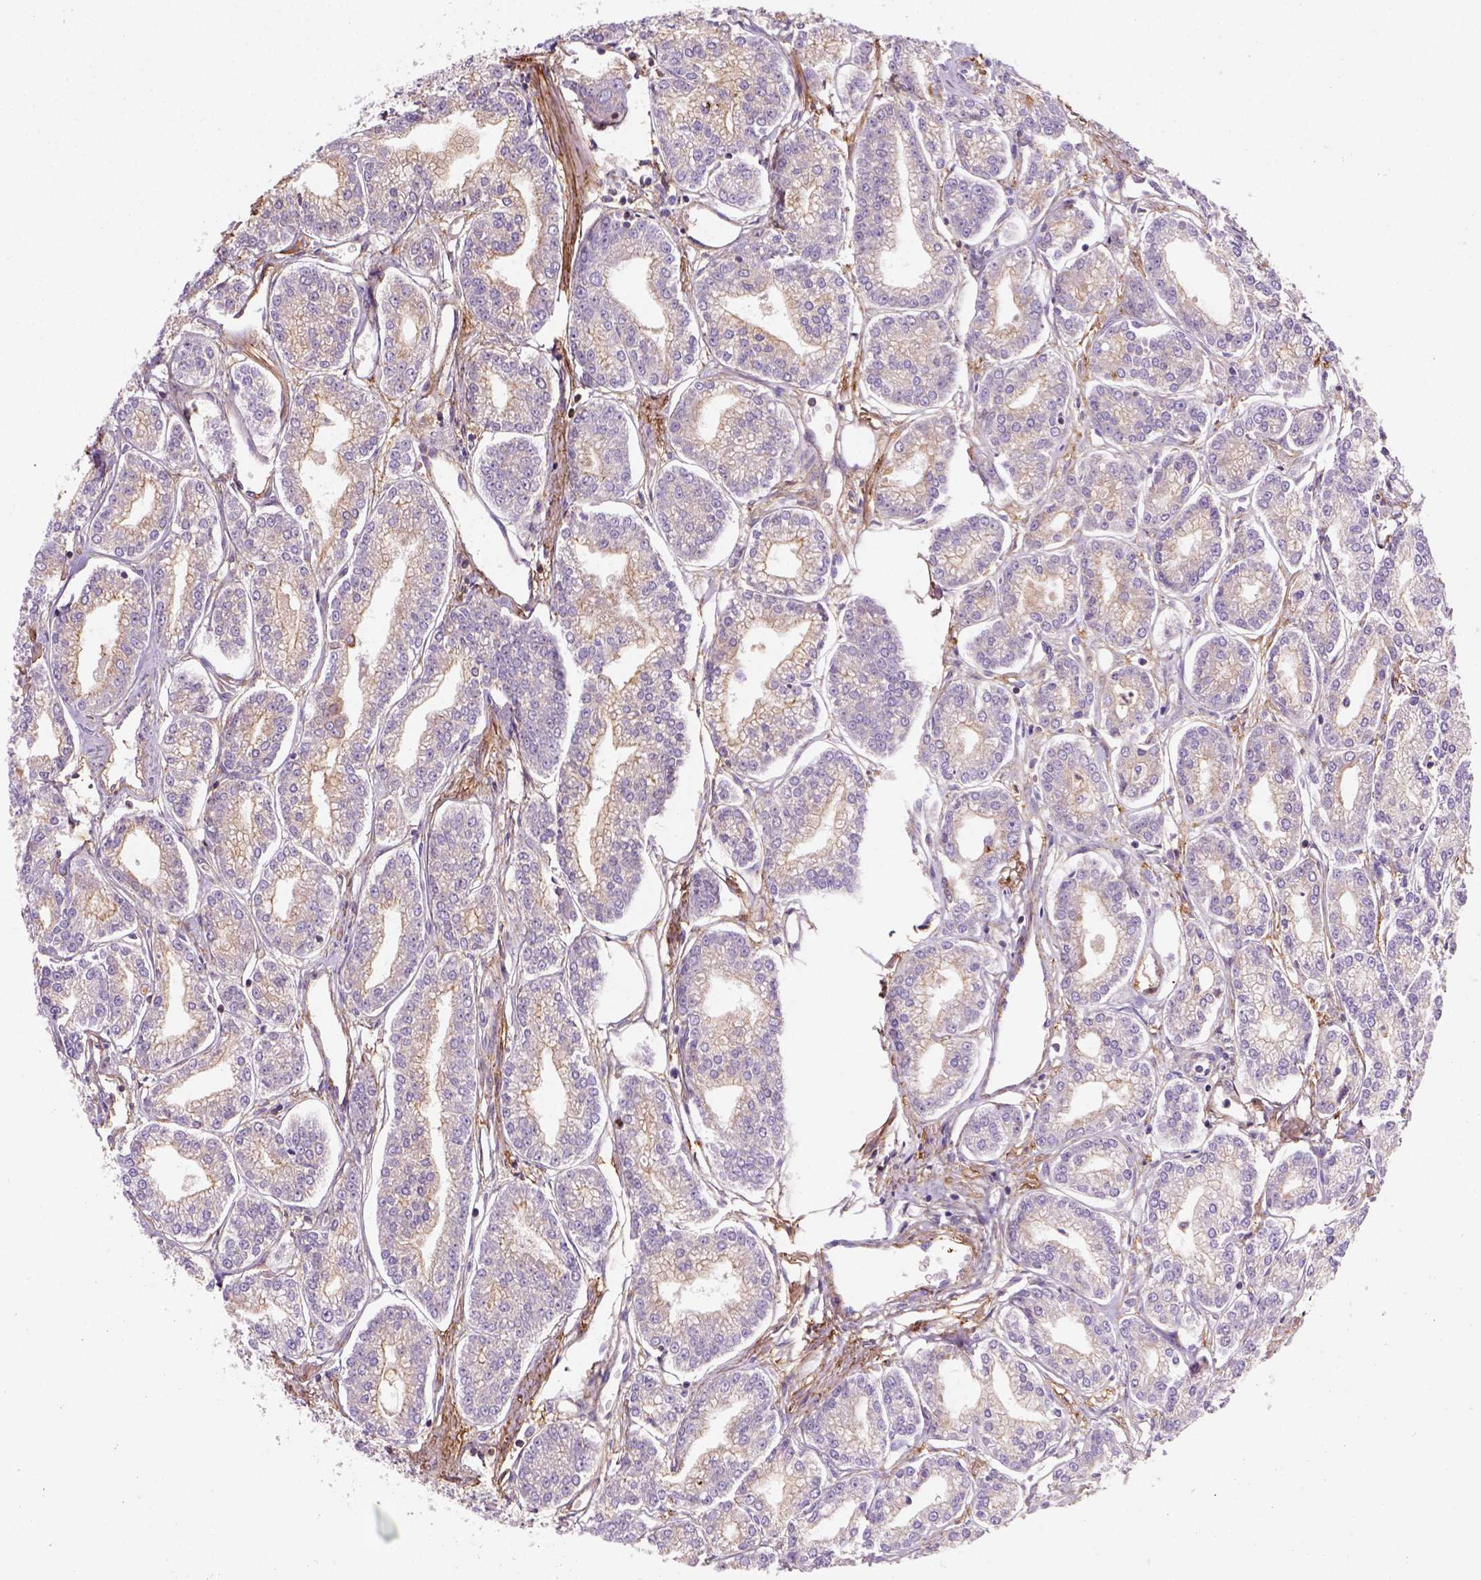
{"staining": {"intensity": "weak", "quantity": ">75%", "location": "cytoplasmic/membranous"}, "tissue": "prostate cancer", "cell_type": "Tumor cells", "image_type": "cancer", "snomed": [{"axis": "morphology", "description": "Adenocarcinoma, NOS"}, {"axis": "topography", "description": "Prostate"}], "caption": "Immunohistochemistry (DAB (3,3'-diaminobenzidine)) staining of prostate cancer shows weak cytoplasmic/membranous protein expression in about >75% of tumor cells.", "gene": "GPRC5D", "patient": {"sex": "male", "age": 71}}